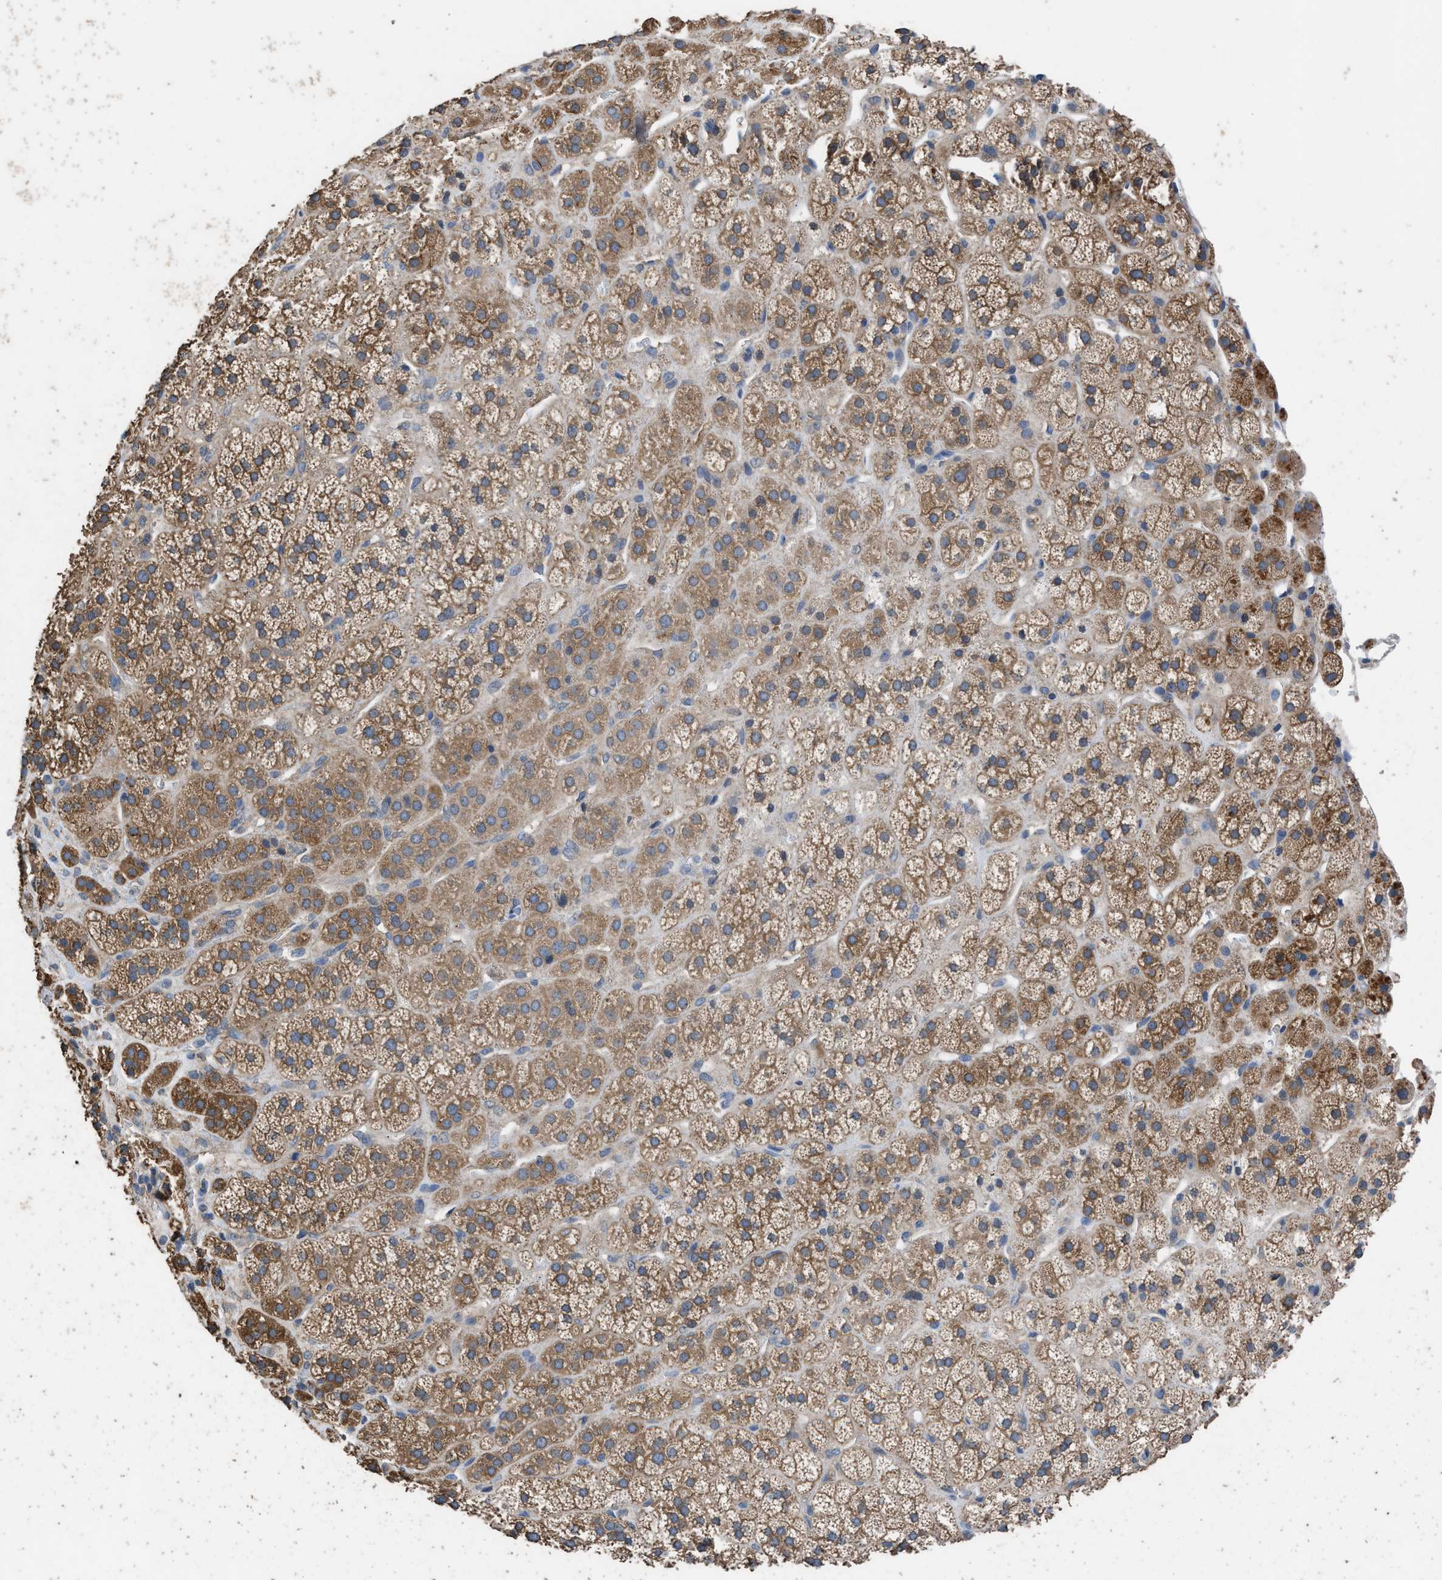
{"staining": {"intensity": "moderate", "quantity": ">75%", "location": "cytoplasmic/membranous"}, "tissue": "adrenal gland", "cell_type": "Glandular cells", "image_type": "normal", "snomed": [{"axis": "morphology", "description": "Normal tissue, NOS"}, {"axis": "topography", "description": "Adrenal gland"}], "caption": "Moderate cytoplasmic/membranous protein positivity is present in approximately >75% of glandular cells in adrenal gland.", "gene": "ITSN1", "patient": {"sex": "male", "age": 56}}